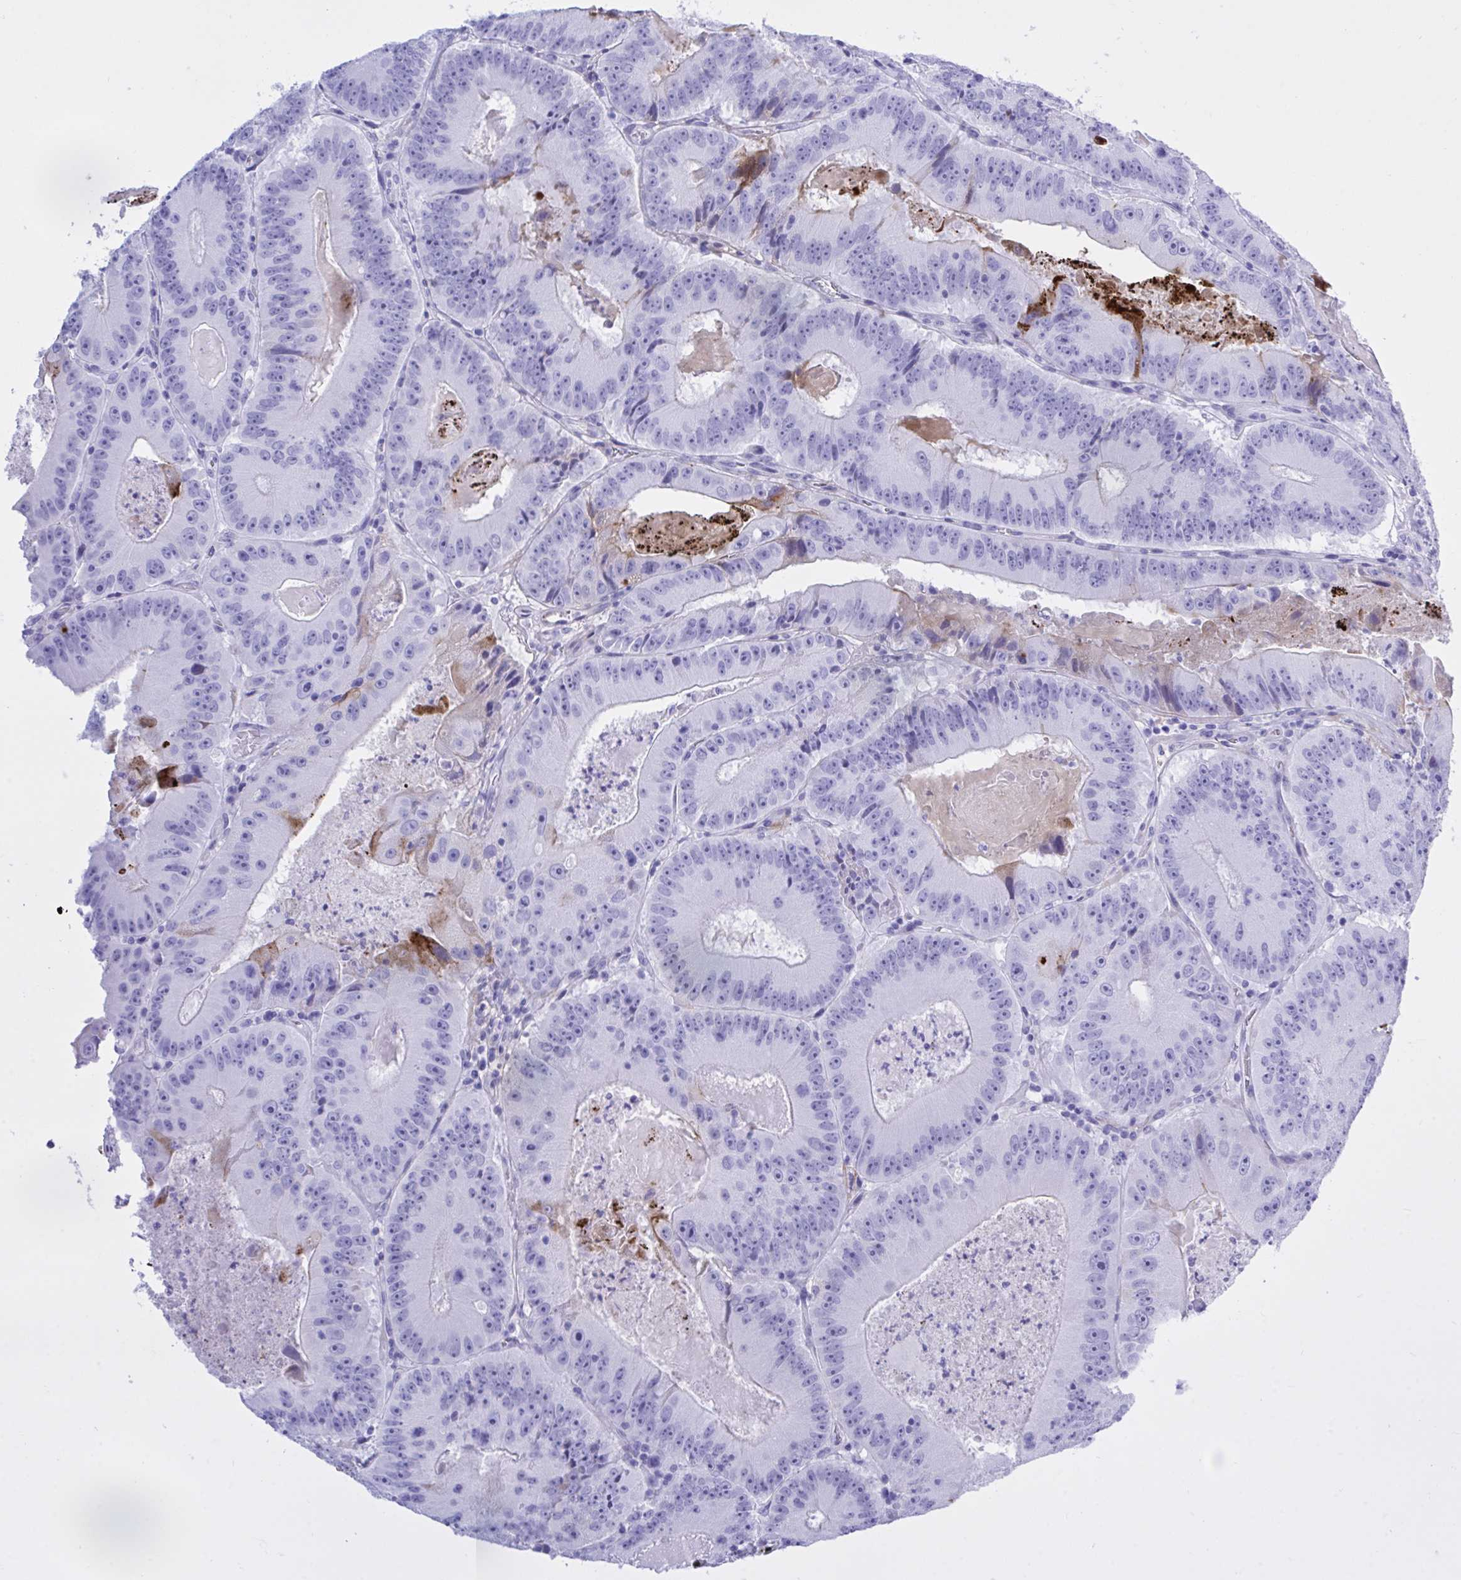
{"staining": {"intensity": "negative", "quantity": "none", "location": "none"}, "tissue": "colorectal cancer", "cell_type": "Tumor cells", "image_type": "cancer", "snomed": [{"axis": "morphology", "description": "Adenocarcinoma, NOS"}, {"axis": "topography", "description": "Colon"}], "caption": "Immunohistochemistry (IHC) micrograph of neoplastic tissue: colorectal cancer (adenocarcinoma) stained with DAB reveals no significant protein positivity in tumor cells.", "gene": "BEX5", "patient": {"sex": "female", "age": 86}}